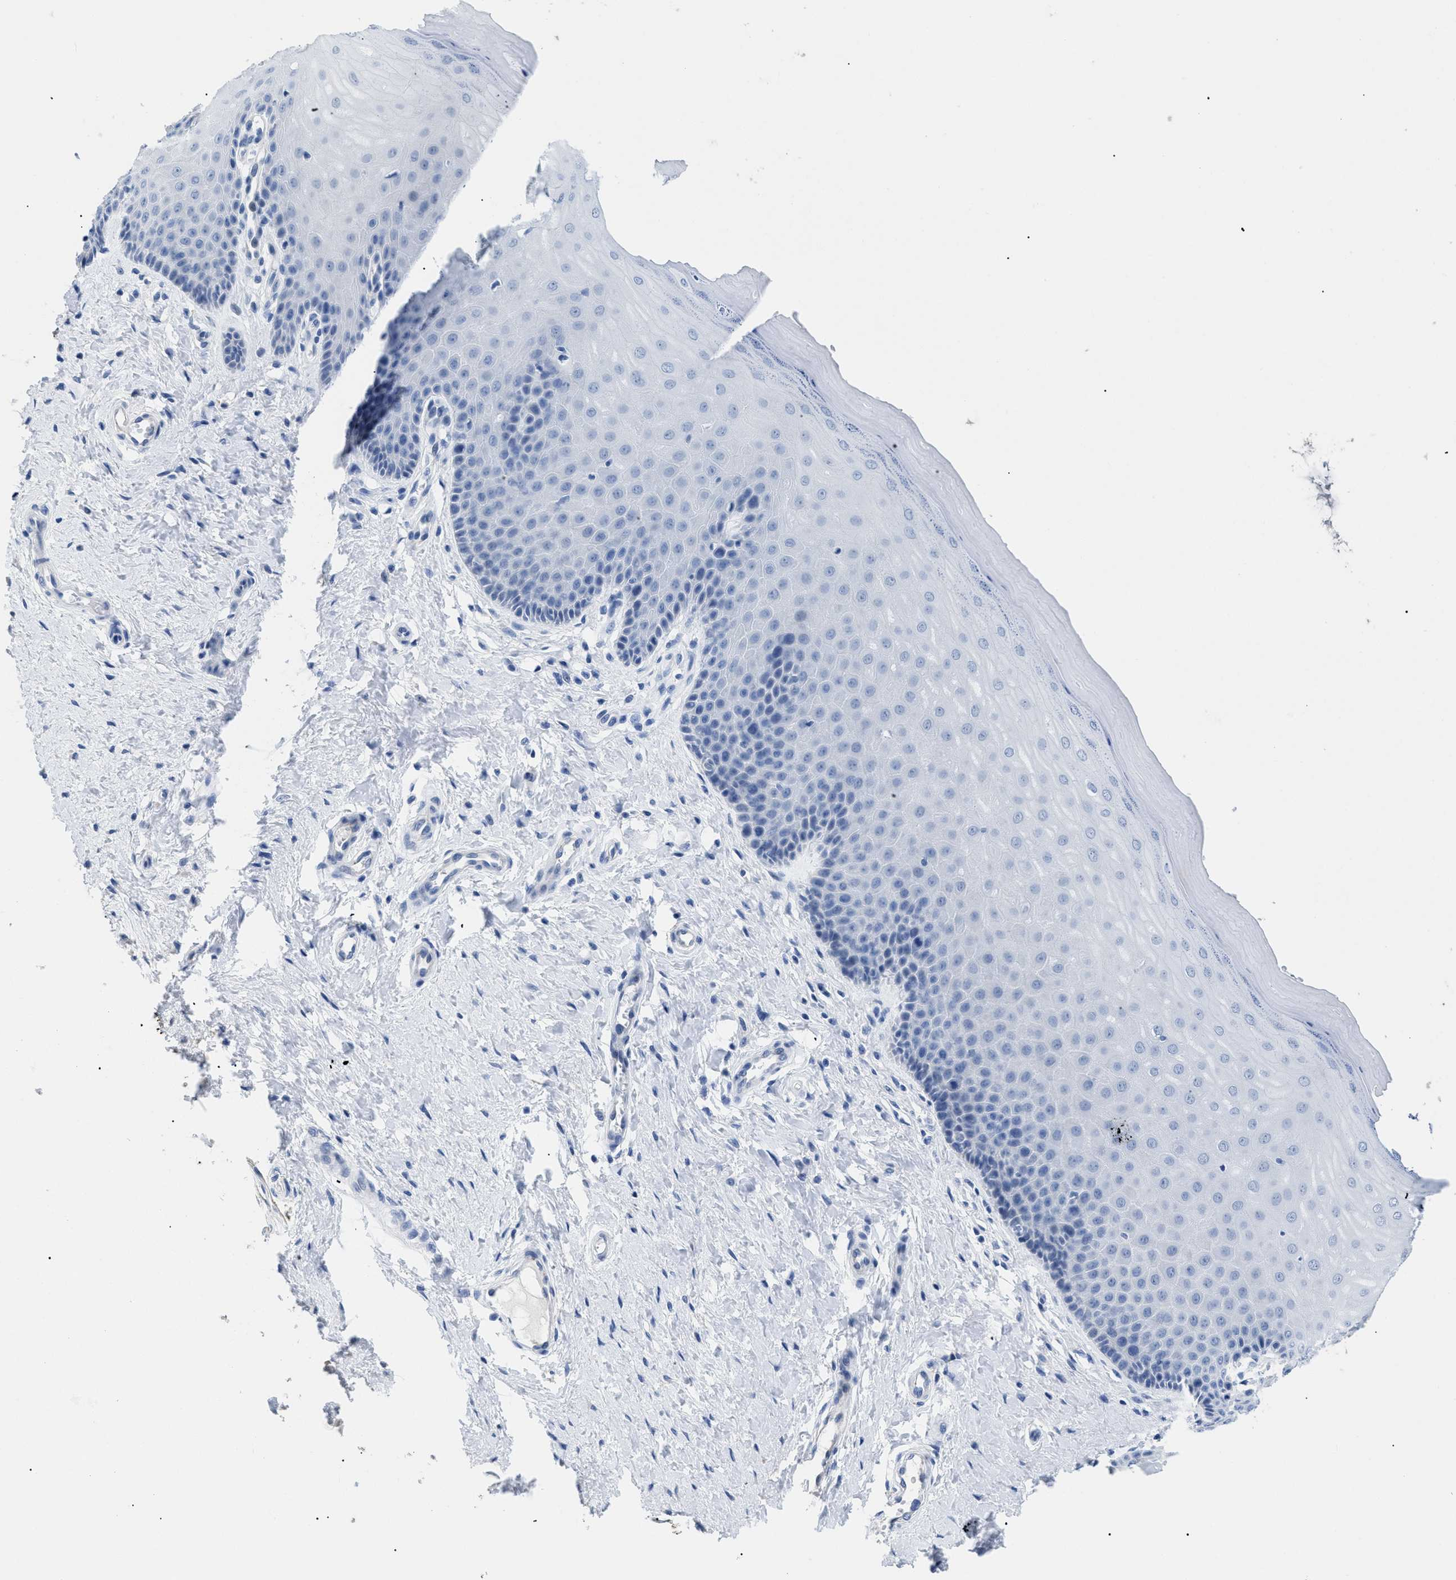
{"staining": {"intensity": "negative", "quantity": "none", "location": "none"}, "tissue": "cervix", "cell_type": "Glandular cells", "image_type": "normal", "snomed": [{"axis": "morphology", "description": "Normal tissue, NOS"}, {"axis": "topography", "description": "Cervix"}], "caption": "This is an IHC micrograph of unremarkable cervix. There is no expression in glandular cells.", "gene": "APOBEC2", "patient": {"sex": "female", "age": 55}}